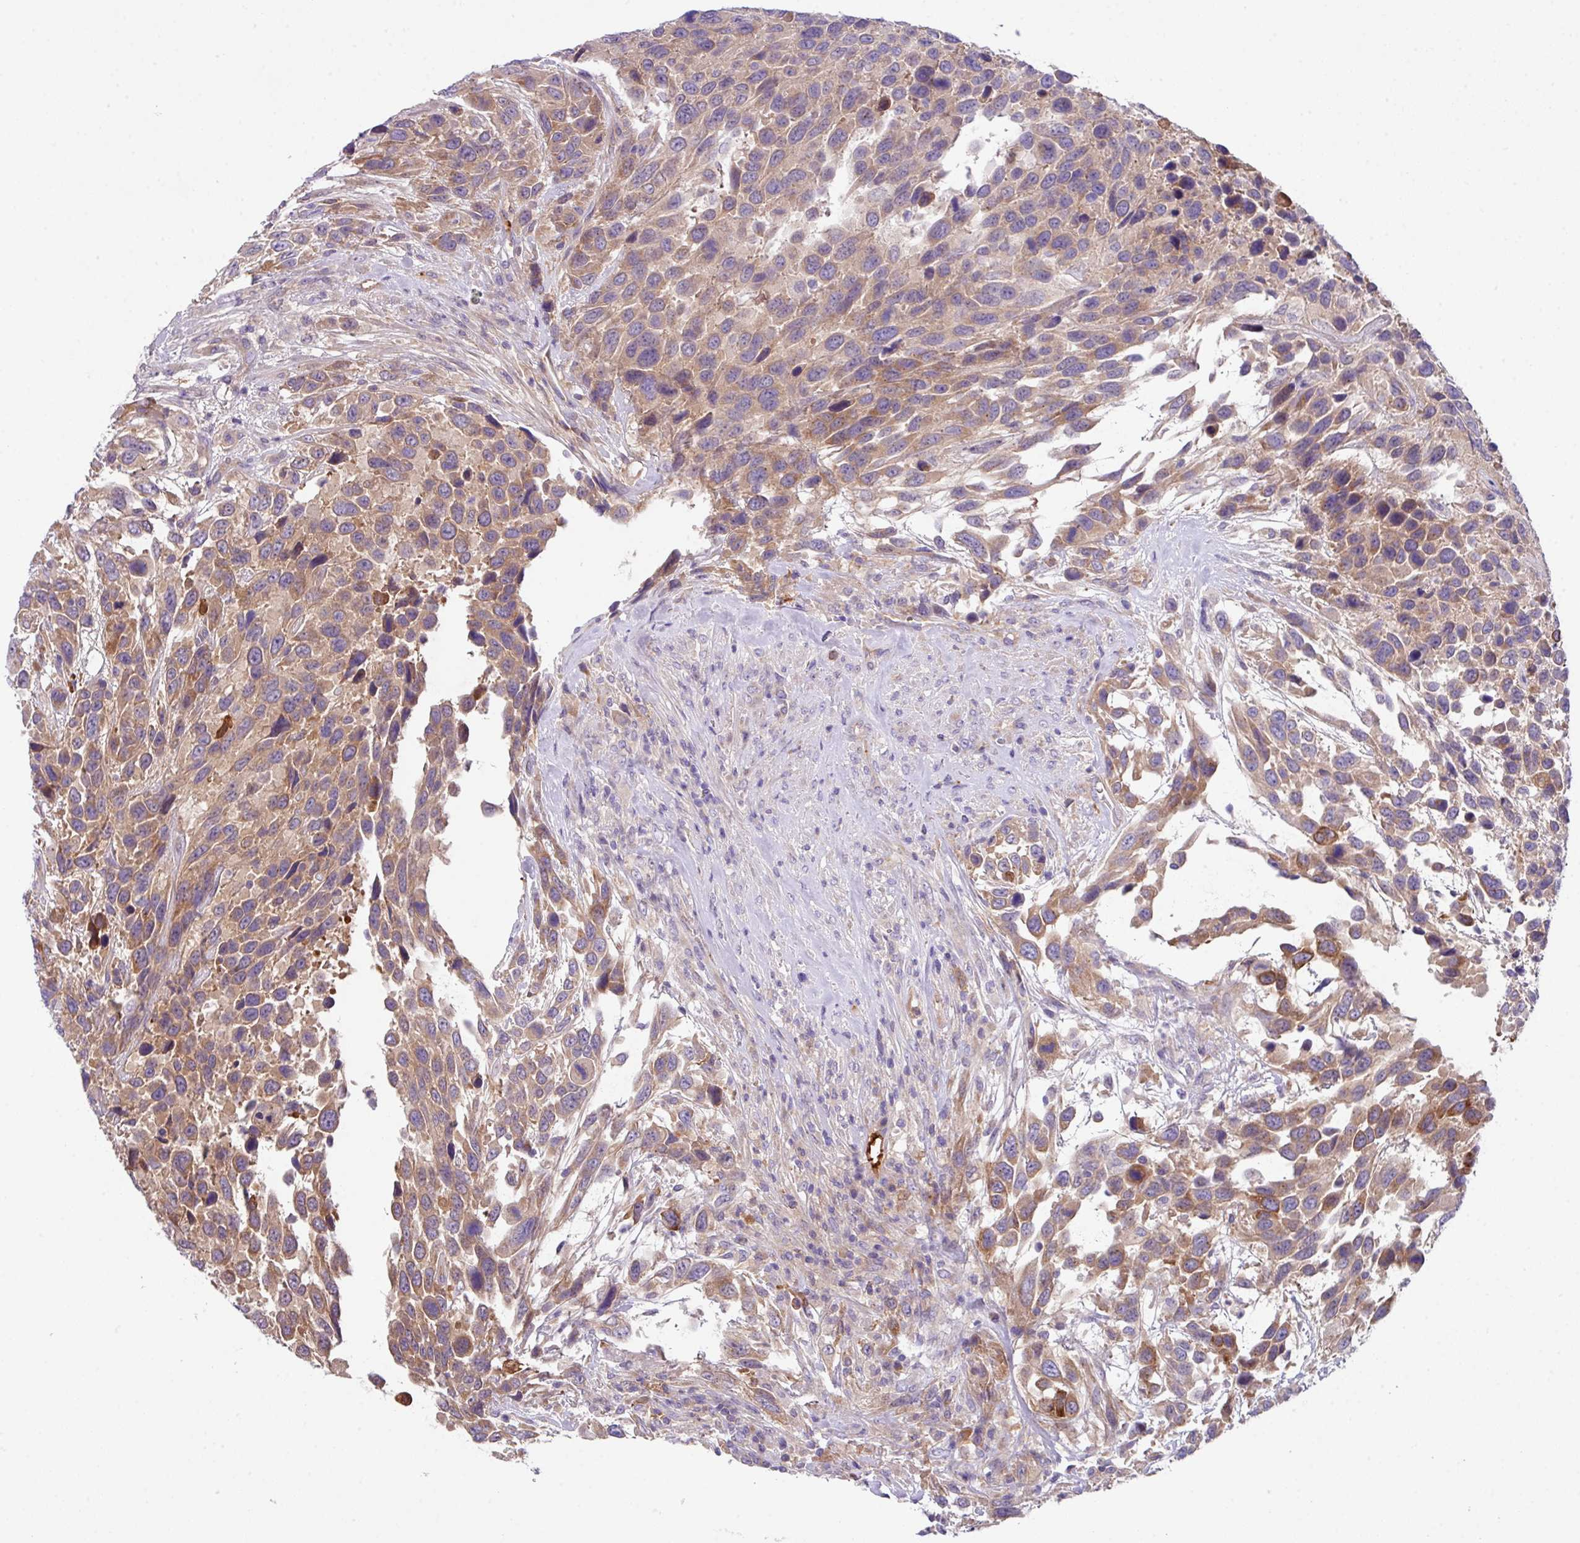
{"staining": {"intensity": "moderate", "quantity": "25%-75%", "location": "cytoplasmic/membranous"}, "tissue": "urothelial cancer", "cell_type": "Tumor cells", "image_type": "cancer", "snomed": [{"axis": "morphology", "description": "Urothelial carcinoma, High grade"}, {"axis": "topography", "description": "Urinary bladder"}], "caption": "IHC staining of urothelial cancer, which exhibits medium levels of moderate cytoplasmic/membranous staining in about 25%-75% of tumor cells indicating moderate cytoplasmic/membranous protein staining. The staining was performed using DAB (brown) for protein detection and nuclei were counterstained in hematoxylin (blue).", "gene": "DNAL1", "patient": {"sex": "female", "age": 70}}